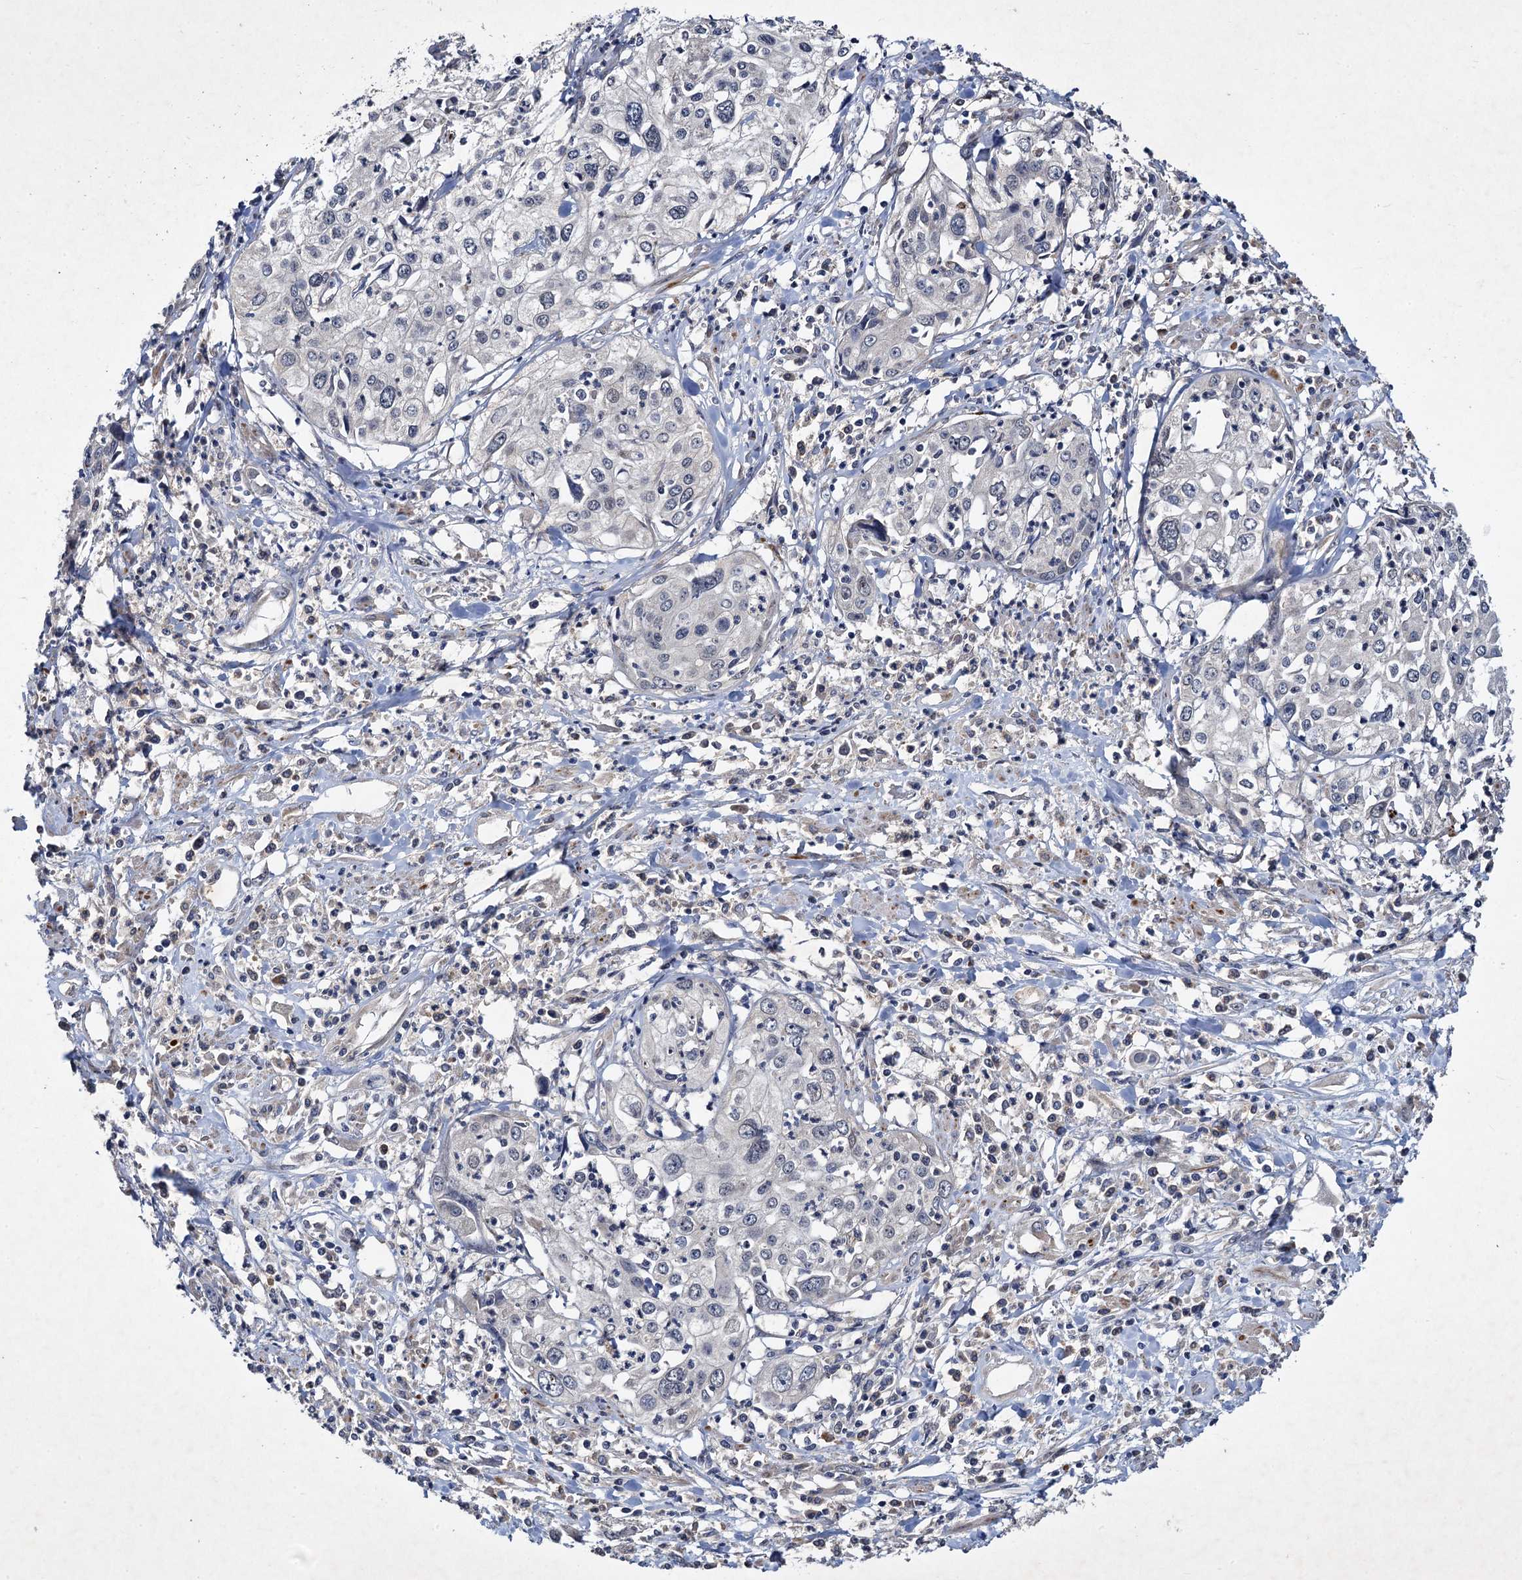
{"staining": {"intensity": "negative", "quantity": "none", "location": "none"}, "tissue": "cervical cancer", "cell_type": "Tumor cells", "image_type": "cancer", "snomed": [{"axis": "morphology", "description": "Squamous cell carcinoma, NOS"}, {"axis": "topography", "description": "Cervix"}], "caption": "Immunohistochemistry micrograph of human cervical cancer (squamous cell carcinoma) stained for a protein (brown), which reveals no positivity in tumor cells.", "gene": "TMEM39B", "patient": {"sex": "female", "age": 31}}